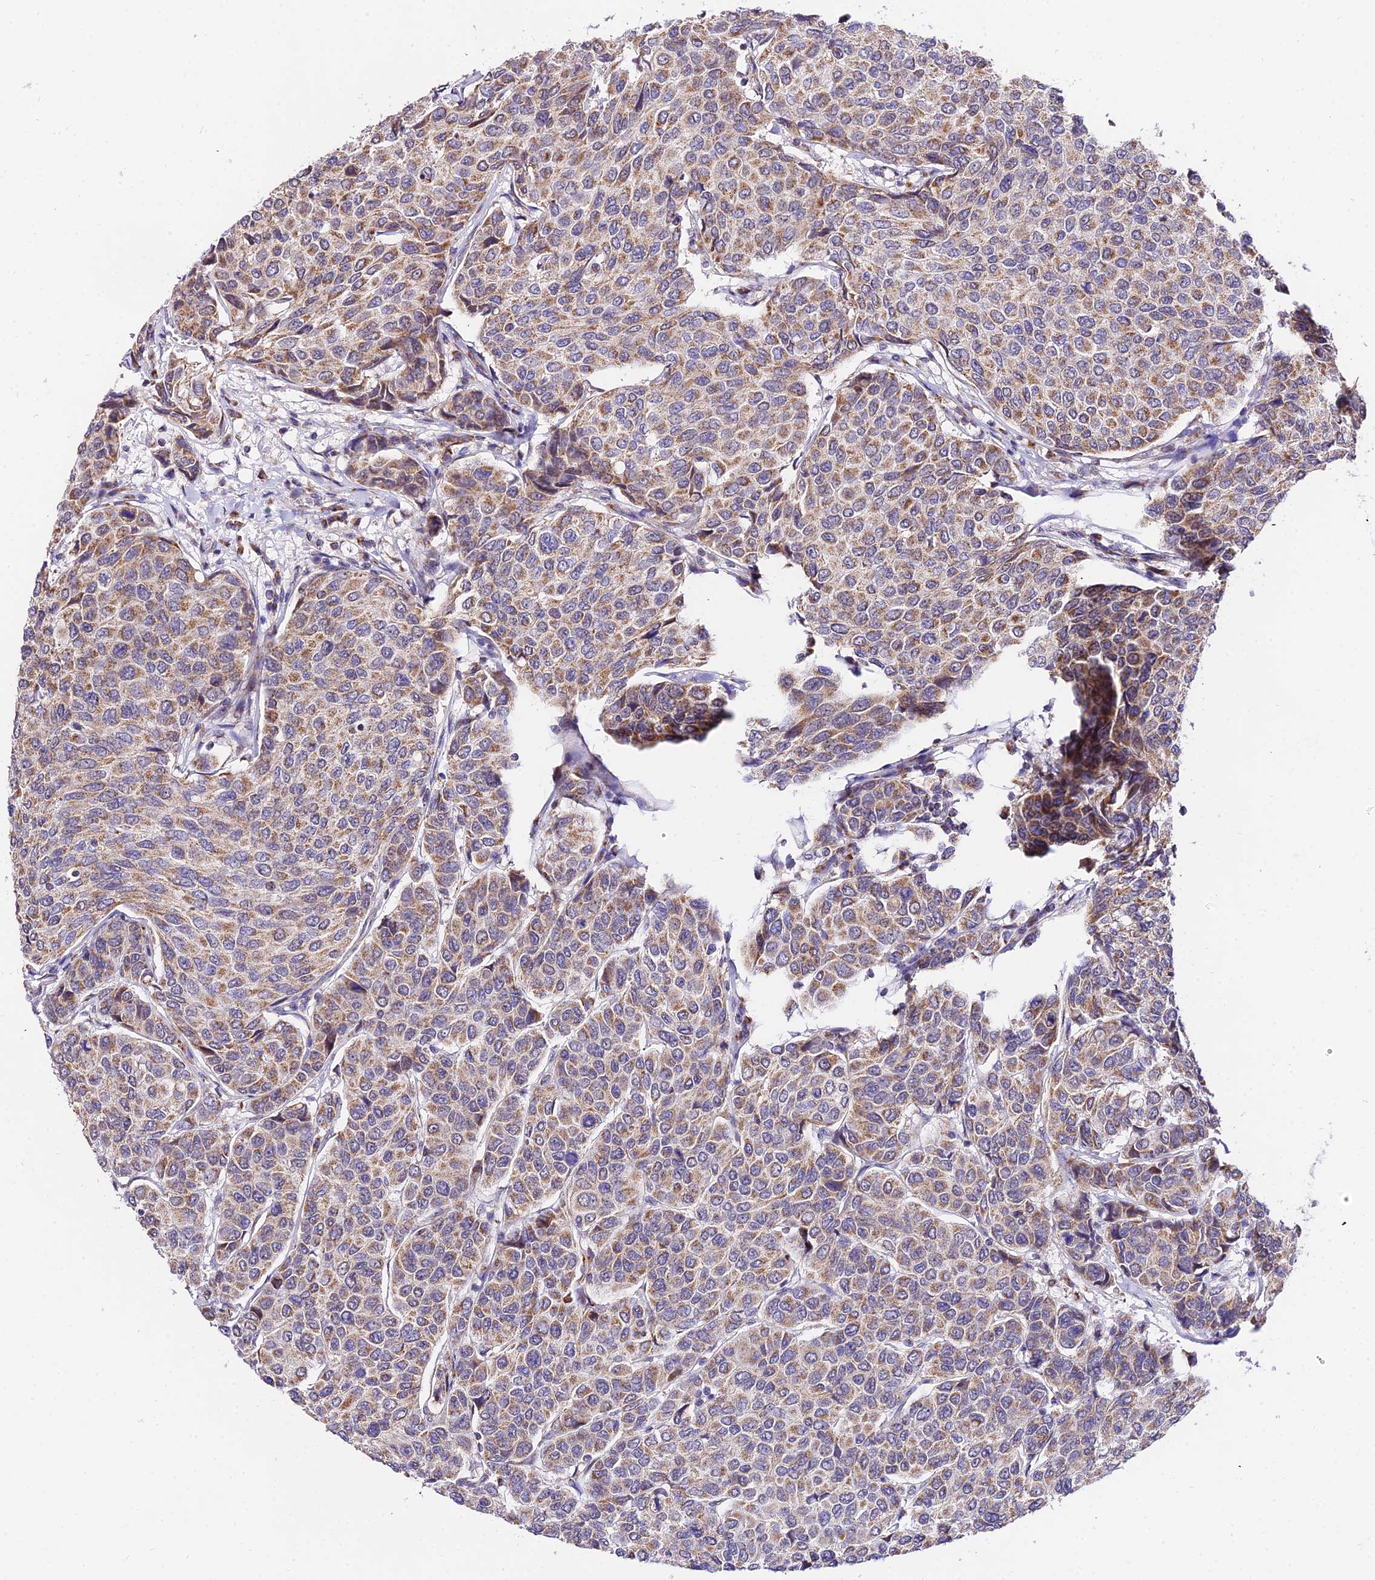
{"staining": {"intensity": "moderate", "quantity": ">75%", "location": "cytoplasmic/membranous"}, "tissue": "breast cancer", "cell_type": "Tumor cells", "image_type": "cancer", "snomed": [{"axis": "morphology", "description": "Duct carcinoma"}, {"axis": "topography", "description": "Breast"}], "caption": "Immunohistochemical staining of human breast cancer (intraductal carcinoma) displays medium levels of moderate cytoplasmic/membranous protein positivity in approximately >75% of tumor cells.", "gene": "ATP5PB", "patient": {"sex": "female", "age": 55}}